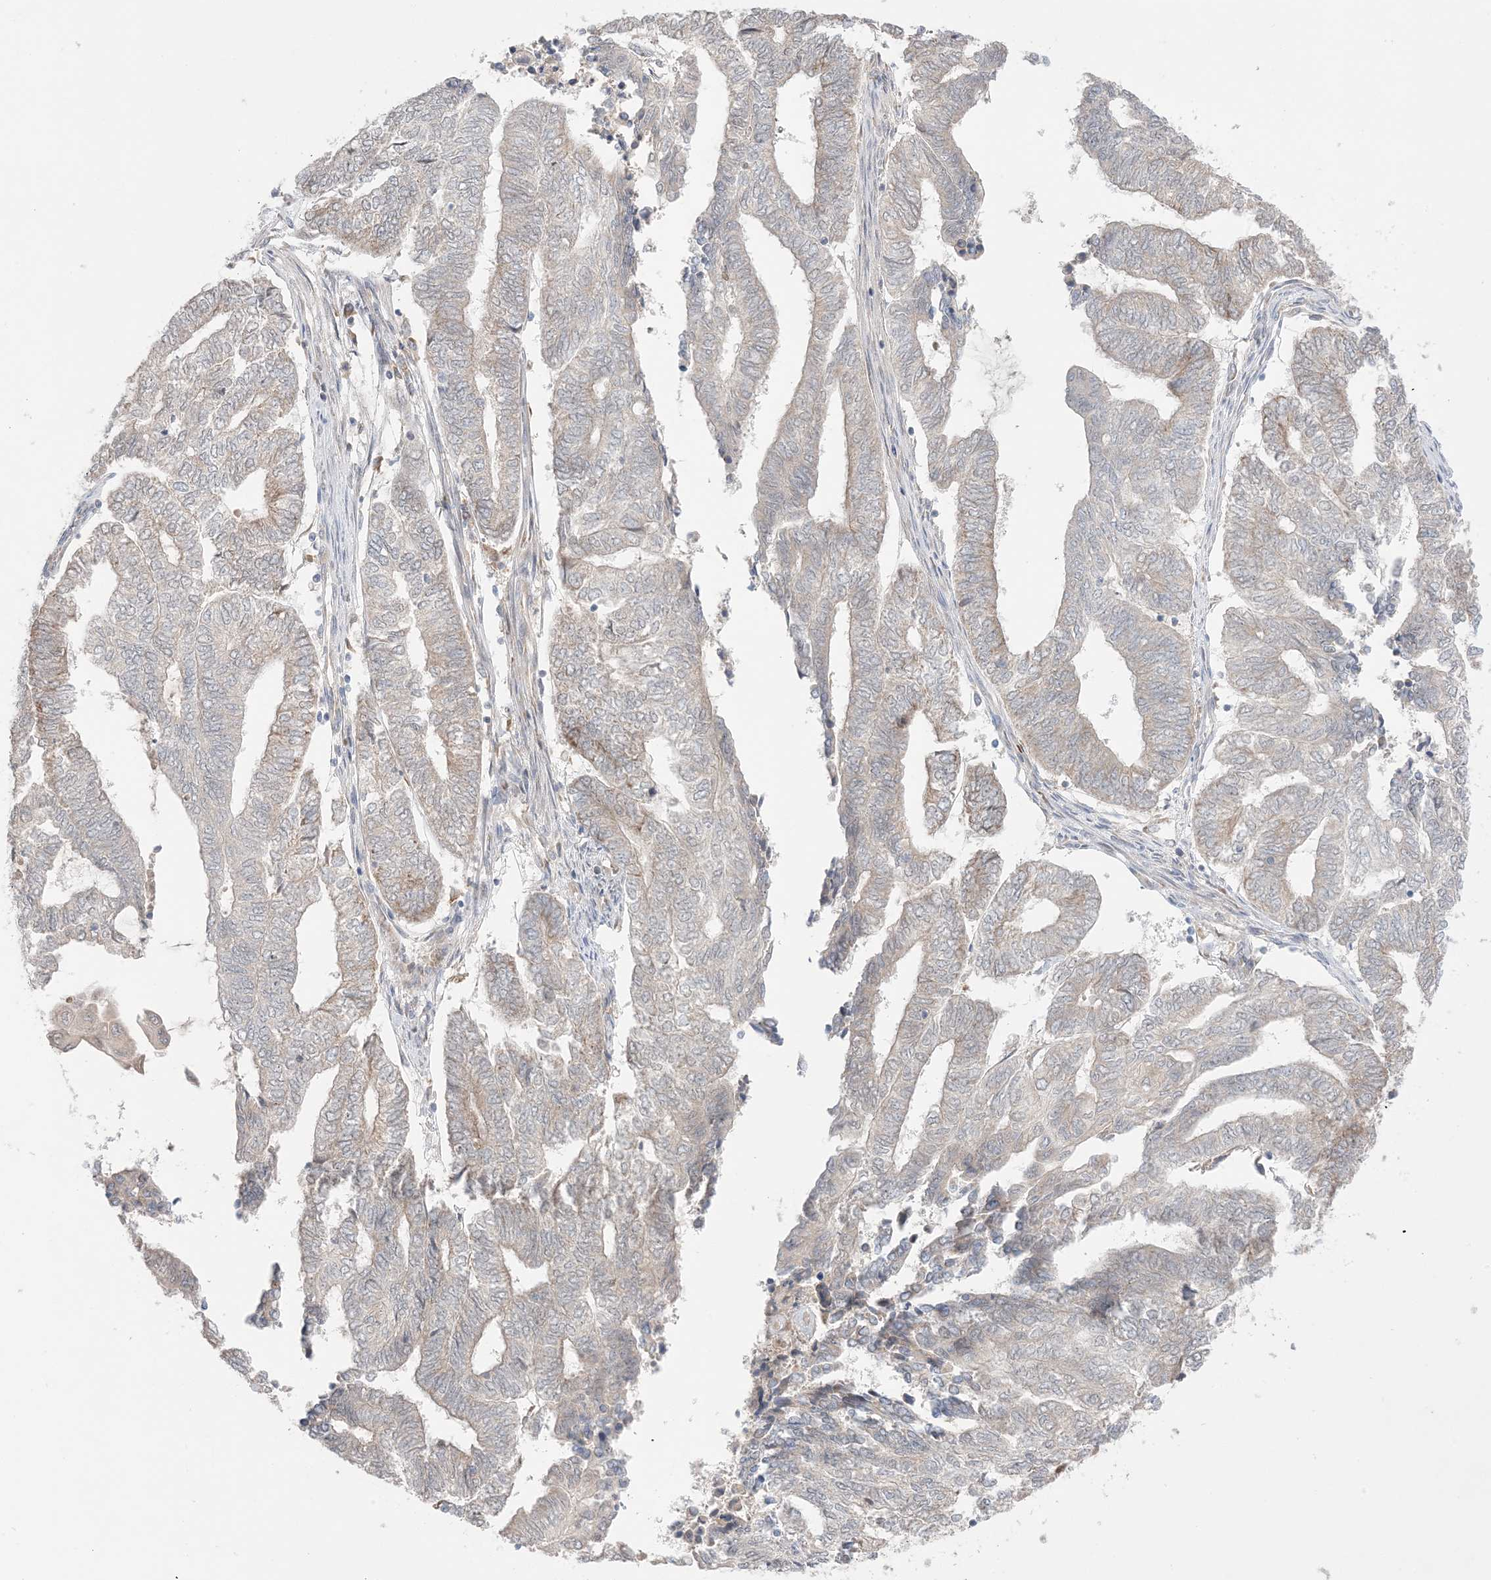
{"staining": {"intensity": "weak", "quantity": "25%-75%", "location": "cytoplasmic/membranous"}, "tissue": "endometrial cancer", "cell_type": "Tumor cells", "image_type": "cancer", "snomed": [{"axis": "morphology", "description": "Adenocarcinoma, NOS"}, {"axis": "topography", "description": "Uterus"}, {"axis": "topography", "description": "Endometrium"}], "caption": "Human adenocarcinoma (endometrial) stained for a protein (brown) shows weak cytoplasmic/membranous positive positivity in approximately 25%-75% of tumor cells.", "gene": "MMGT1", "patient": {"sex": "female", "age": 70}}